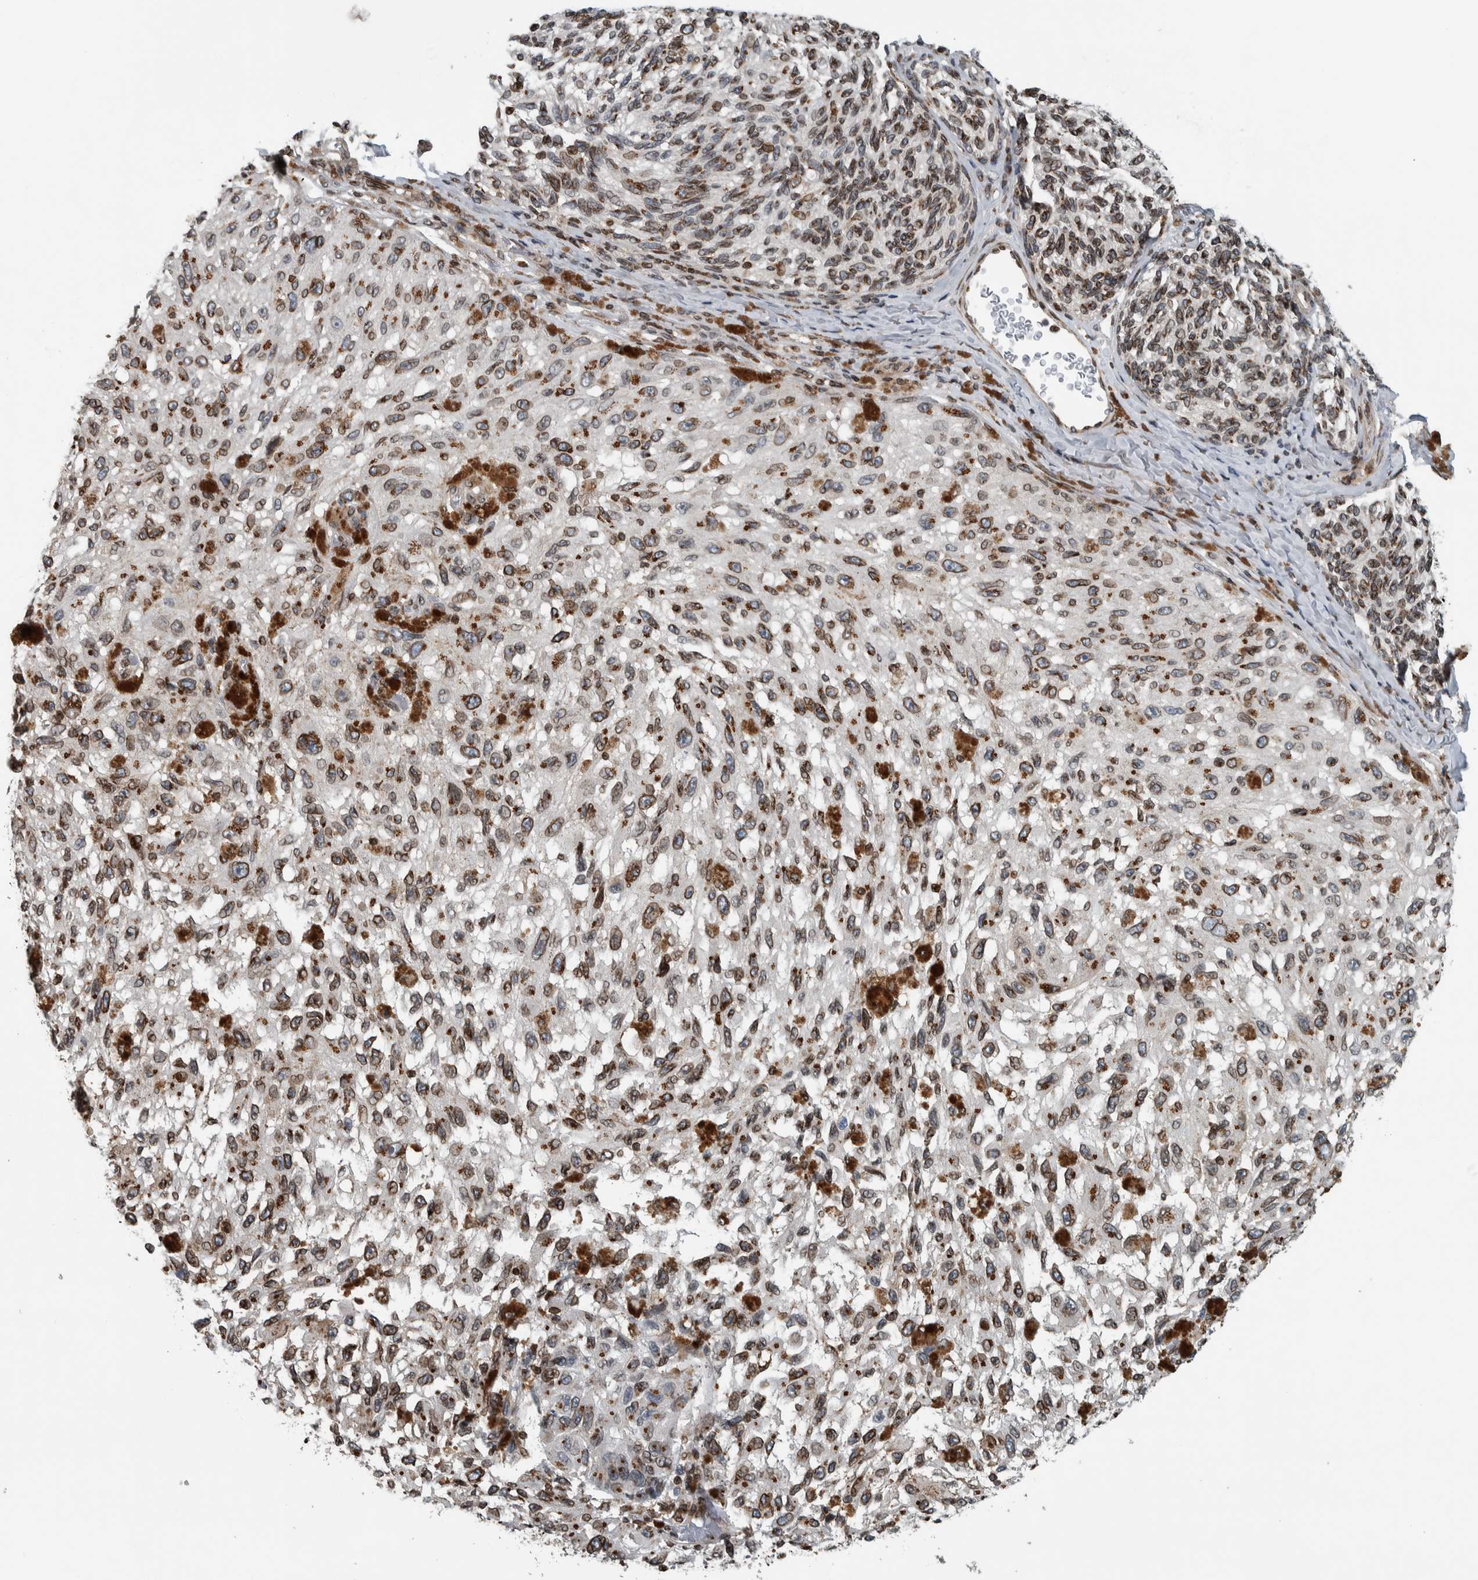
{"staining": {"intensity": "moderate", "quantity": "25%-75%", "location": "cytoplasmic/membranous,nuclear"}, "tissue": "melanoma", "cell_type": "Tumor cells", "image_type": "cancer", "snomed": [{"axis": "morphology", "description": "Malignant melanoma, NOS"}, {"axis": "topography", "description": "Skin"}], "caption": "Malignant melanoma was stained to show a protein in brown. There is medium levels of moderate cytoplasmic/membranous and nuclear staining in approximately 25%-75% of tumor cells. (brown staining indicates protein expression, while blue staining denotes nuclei).", "gene": "FAM135B", "patient": {"sex": "female", "age": 73}}